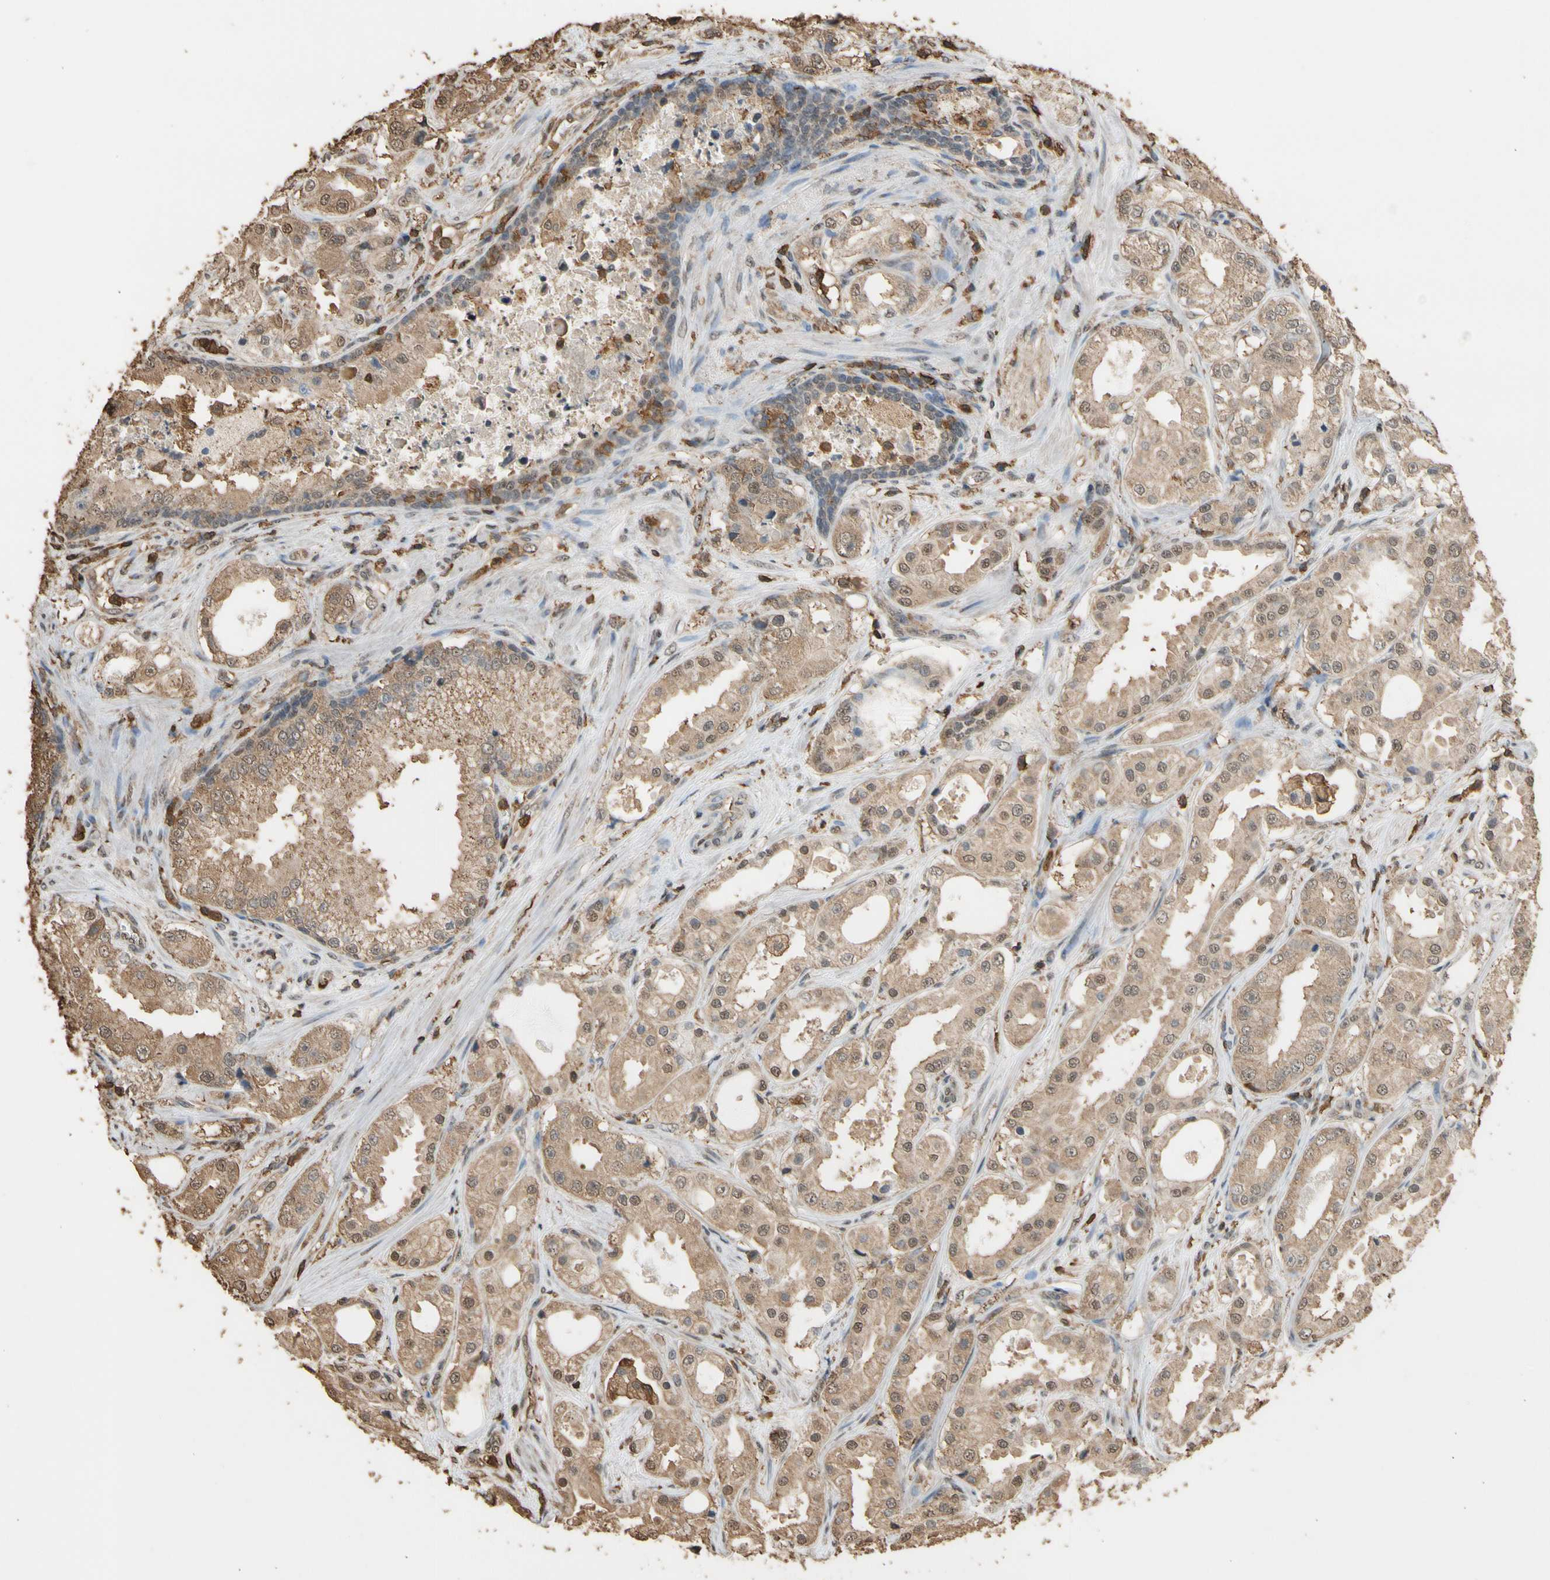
{"staining": {"intensity": "weak", "quantity": ">75%", "location": "cytoplasmic/membranous,nuclear"}, "tissue": "prostate cancer", "cell_type": "Tumor cells", "image_type": "cancer", "snomed": [{"axis": "morphology", "description": "Adenocarcinoma, High grade"}, {"axis": "topography", "description": "Prostate"}], "caption": "Immunohistochemistry (IHC) (DAB (3,3'-diaminobenzidine)) staining of prostate cancer reveals weak cytoplasmic/membranous and nuclear protein positivity in approximately >75% of tumor cells.", "gene": "TNFSF13B", "patient": {"sex": "male", "age": 73}}